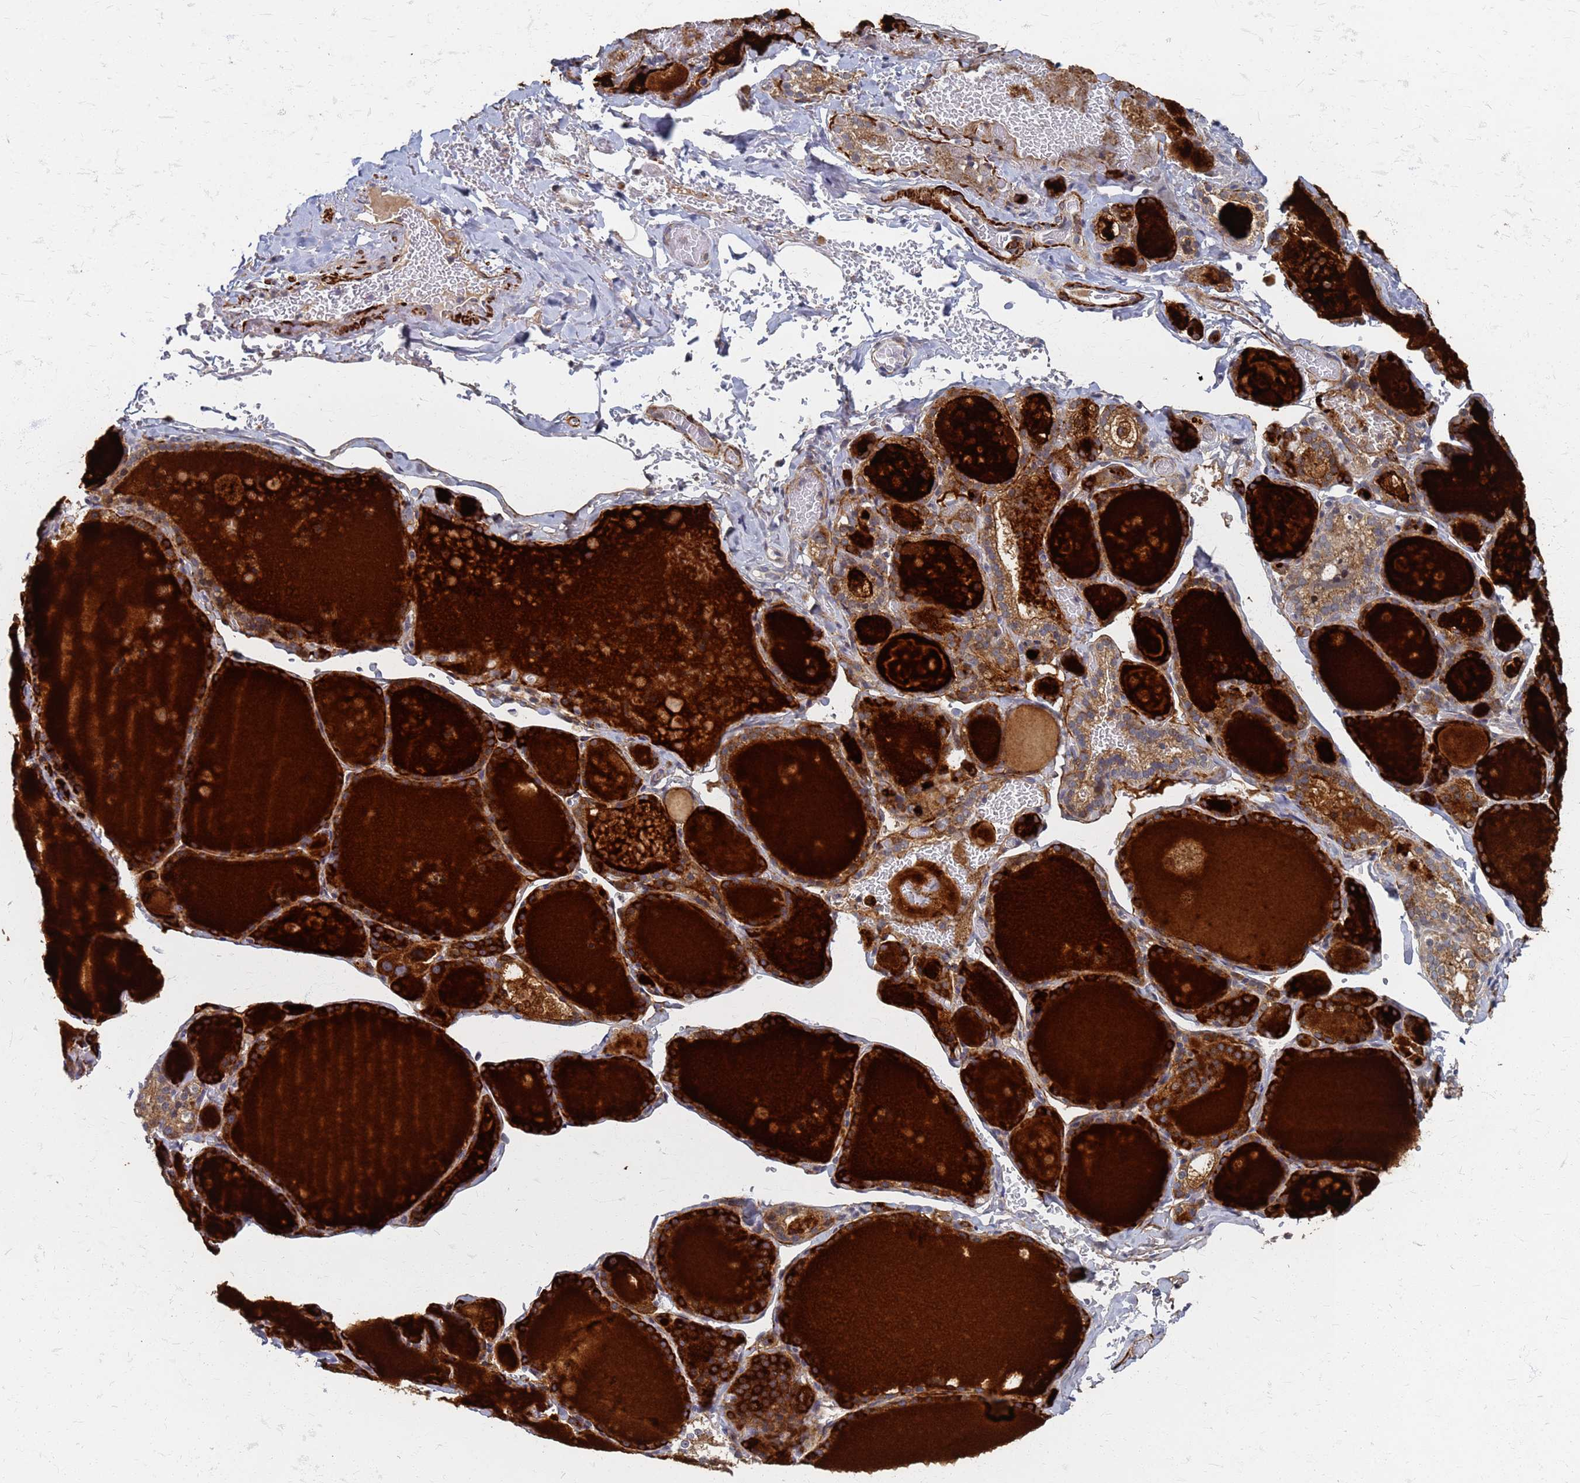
{"staining": {"intensity": "strong", "quantity": "25%-75%", "location": "cytoplasmic/membranous"}, "tissue": "thyroid gland", "cell_type": "Glandular cells", "image_type": "normal", "snomed": [{"axis": "morphology", "description": "Normal tissue, NOS"}, {"axis": "topography", "description": "Thyroid gland"}], "caption": "Immunohistochemistry of unremarkable thyroid gland displays high levels of strong cytoplasmic/membranous positivity in approximately 25%-75% of glandular cells. Nuclei are stained in blue.", "gene": "ATPAF1", "patient": {"sex": "male", "age": 56}}